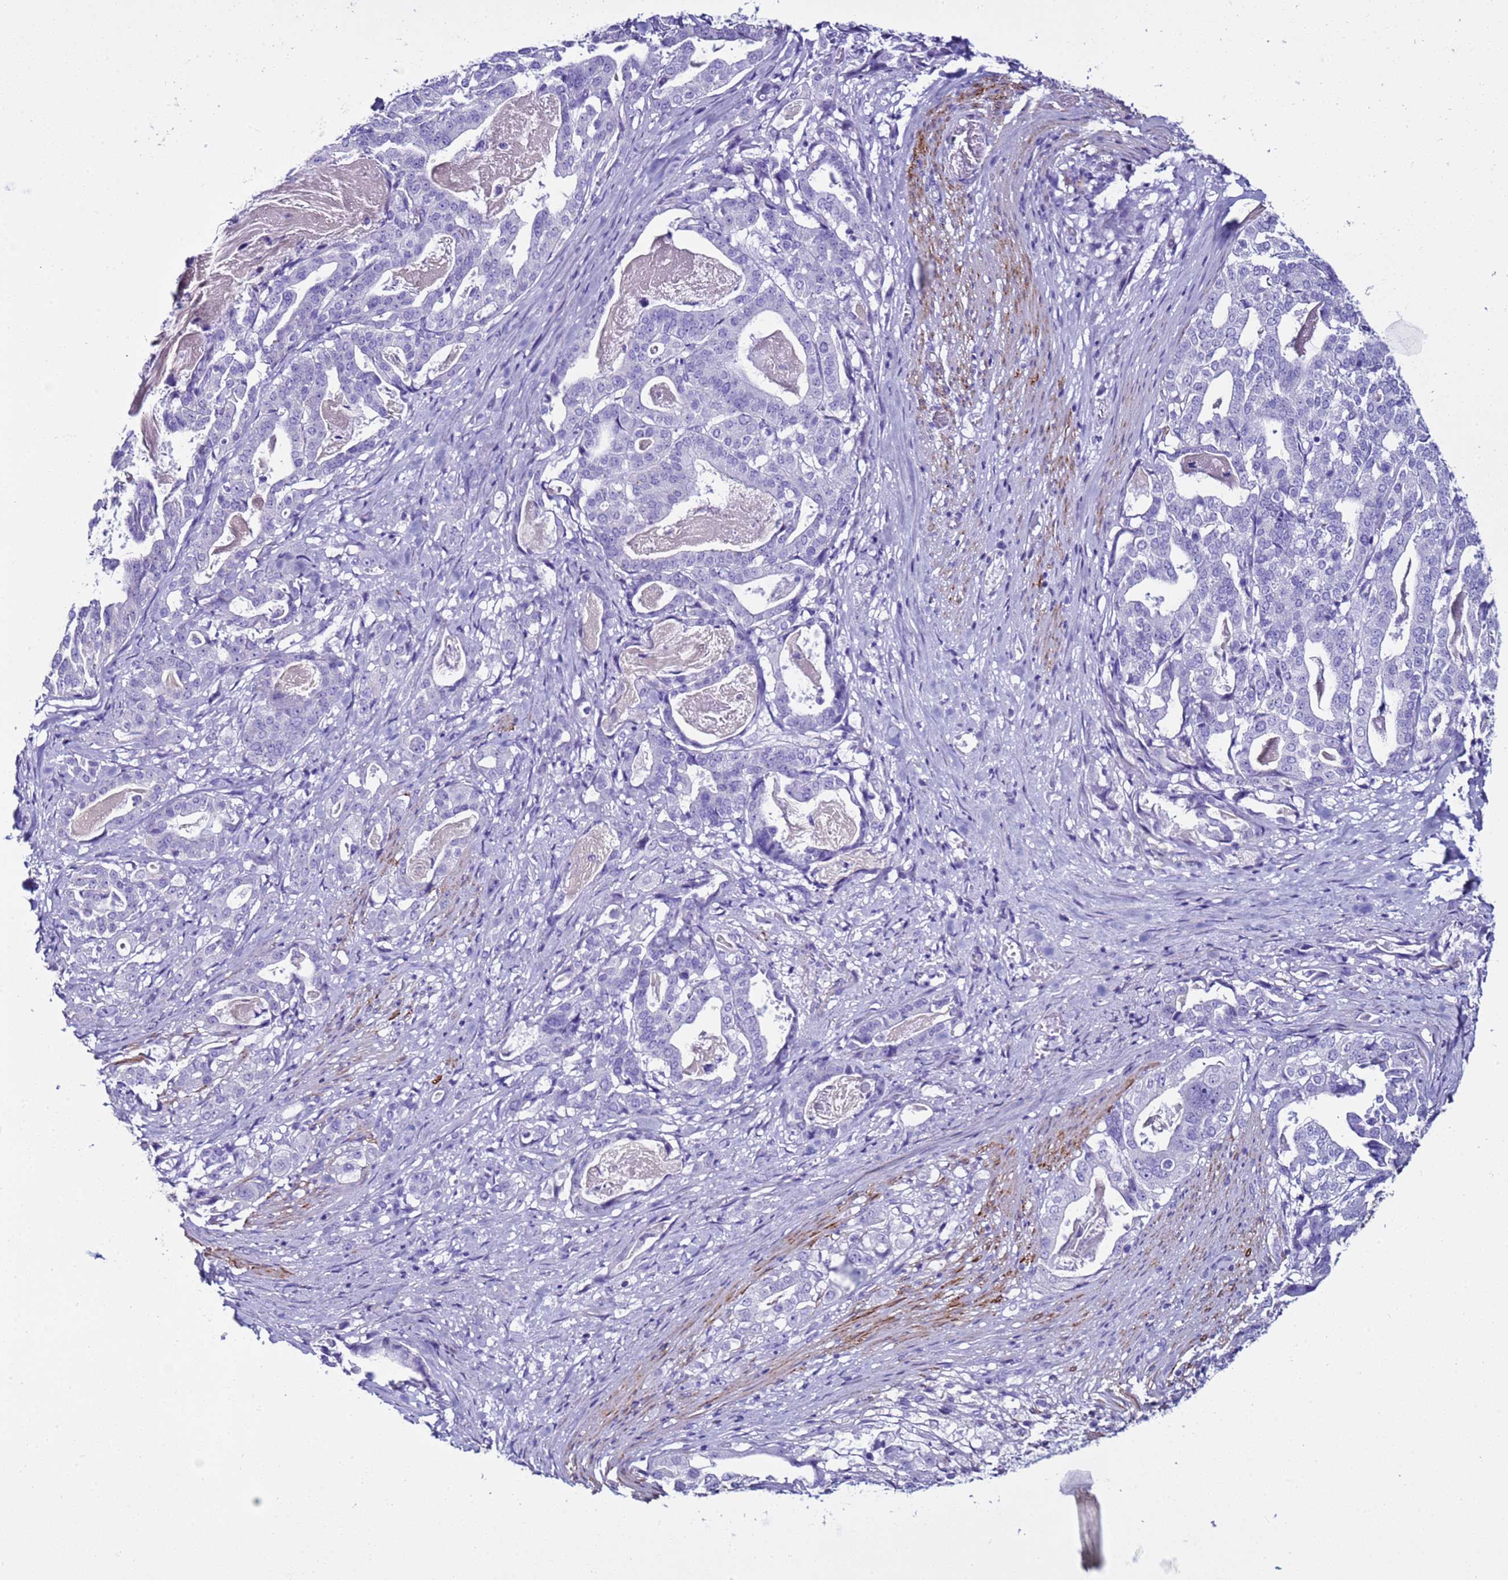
{"staining": {"intensity": "negative", "quantity": "none", "location": "none"}, "tissue": "stomach cancer", "cell_type": "Tumor cells", "image_type": "cancer", "snomed": [{"axis": "morphology", "description": "Adenocarcinoma, NOS"}, {"axis": "topography", "description": "Stomach"}], "caption": "The micrograph demonstrates no significant positivity in tumor cells of stomach adenocarcinoma.", "gene": "LCMT1", "patient": {"sex": "male", "age": 48}}